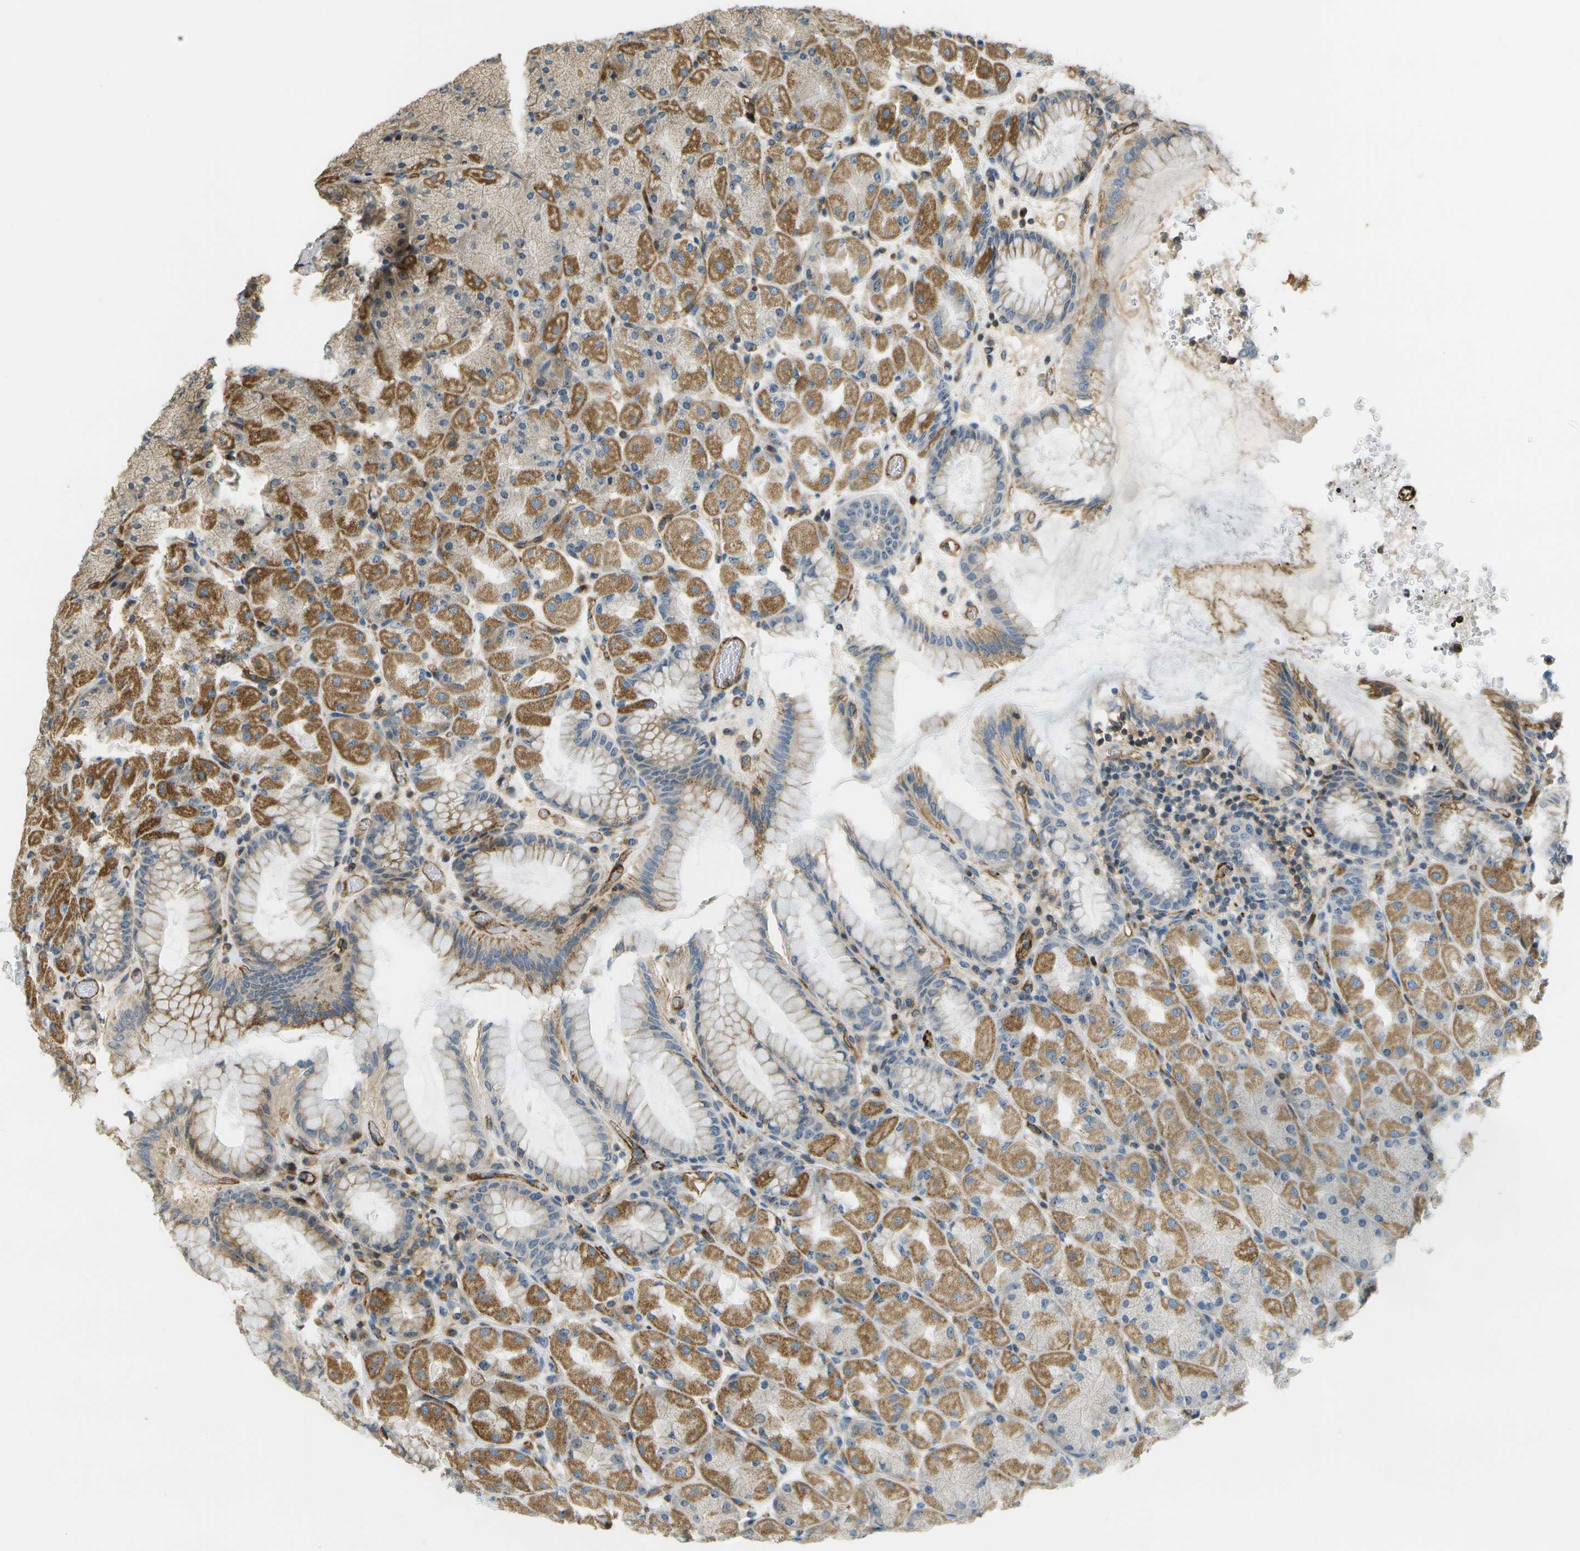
{"staining": {"intensity": "moderate", "quantity": ">75%", "location": "cytoplasmic/membranous,nuclear"}, "tissue": "stomach", "cell_type": "Glandular cells", "image_type": "normal", "snomed": [{"axis": "morphology", "description": "Normal tissue, NOS"}, {"axis": "topography", "description": "Stomach, upper"}], "caption": "Moderate cytoplasmic/membranous,nuclear protein positivity is present in approximately >75% of glandular cells in stomach.", "gene": "LRP12", "patient": {"sex": "female", "age": 56}}